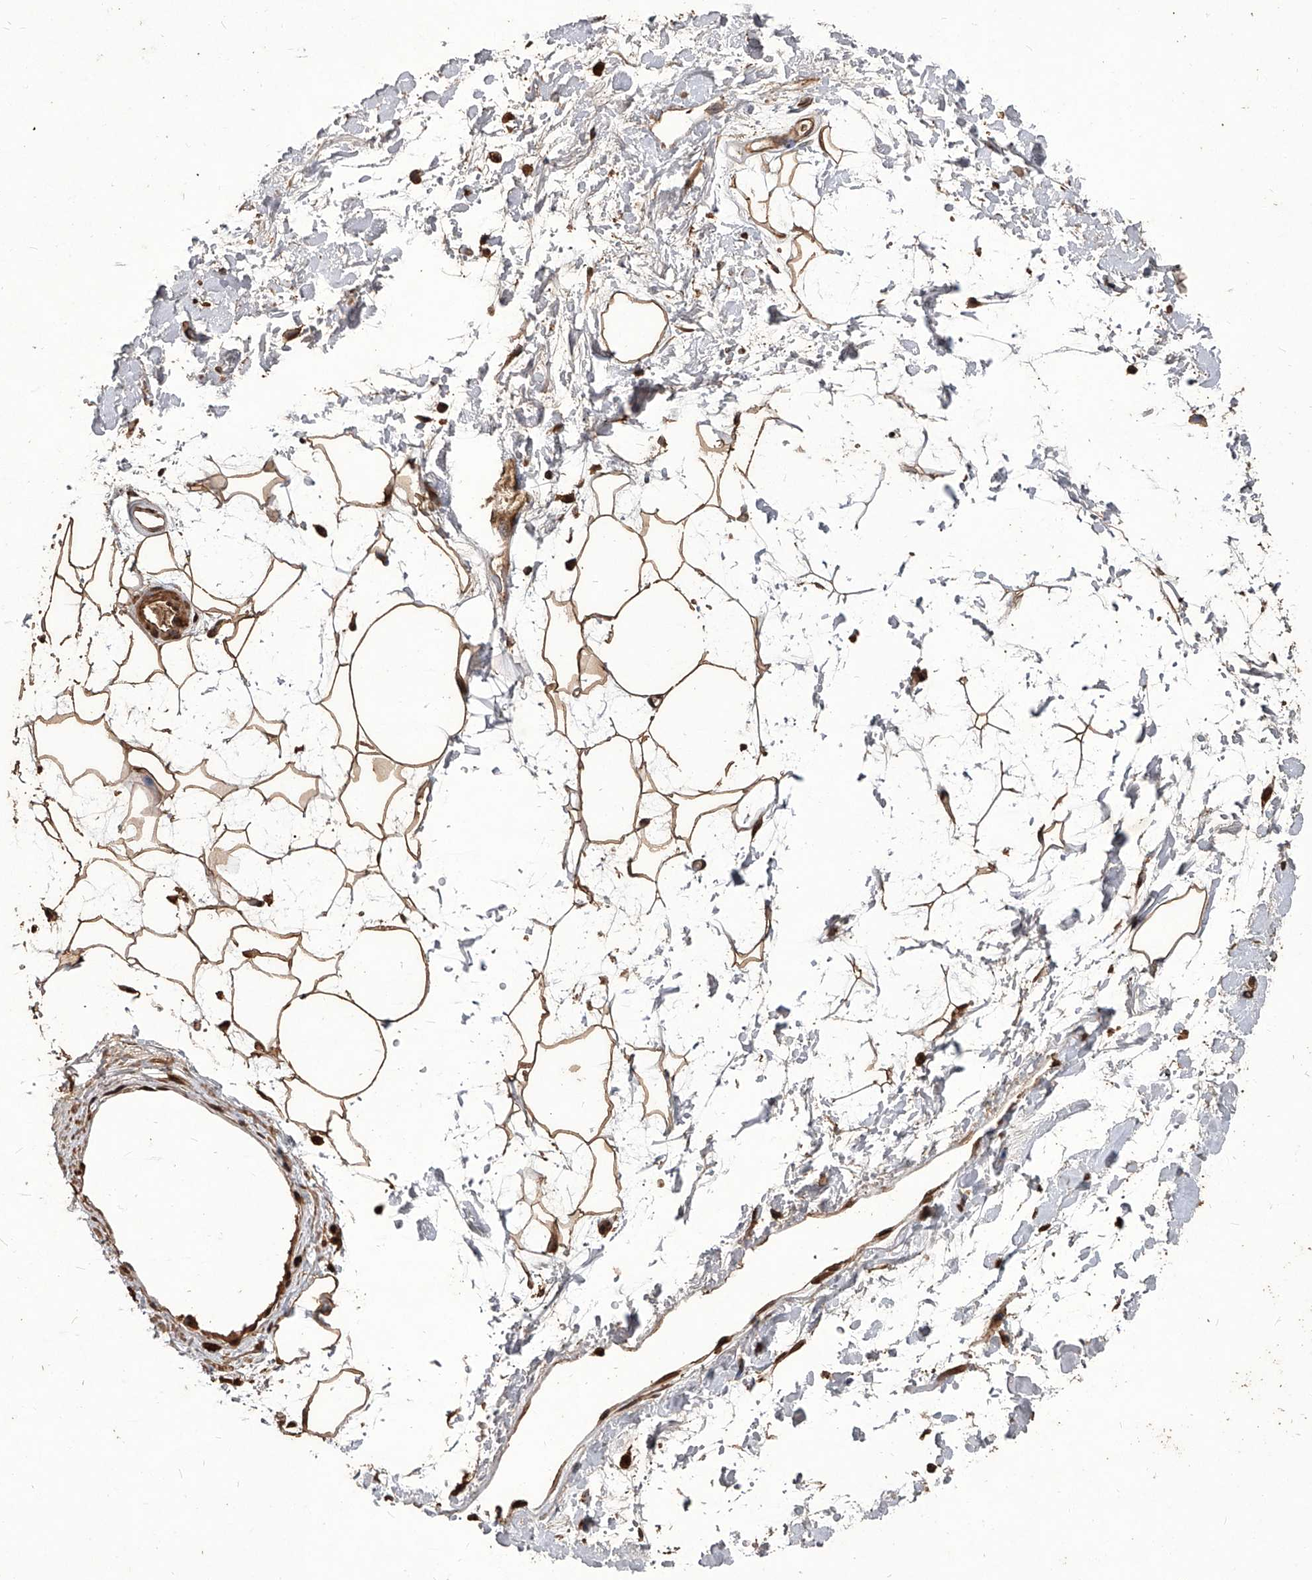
{"staining": {"intensity": "moderate", "quantity": ">75%", "location": "cytoplasmic/membranous"}, "tissue": "adipose tissue", "cell_type": "Adipocytes", "image_type": "normal", "snomed": [{"axis": "morphology", "description": "Normal tissue, NOS"}, {"axis": "topography", "description": "Soft tissue"}], "caption": "Adipose tissue stained with a brown dye displays moderate cytoplasmic/membranous positive expression in approximately >75% of adipocytes.", "gene": "FBXL4", "patient": {"sex": "male", "age": 72}}